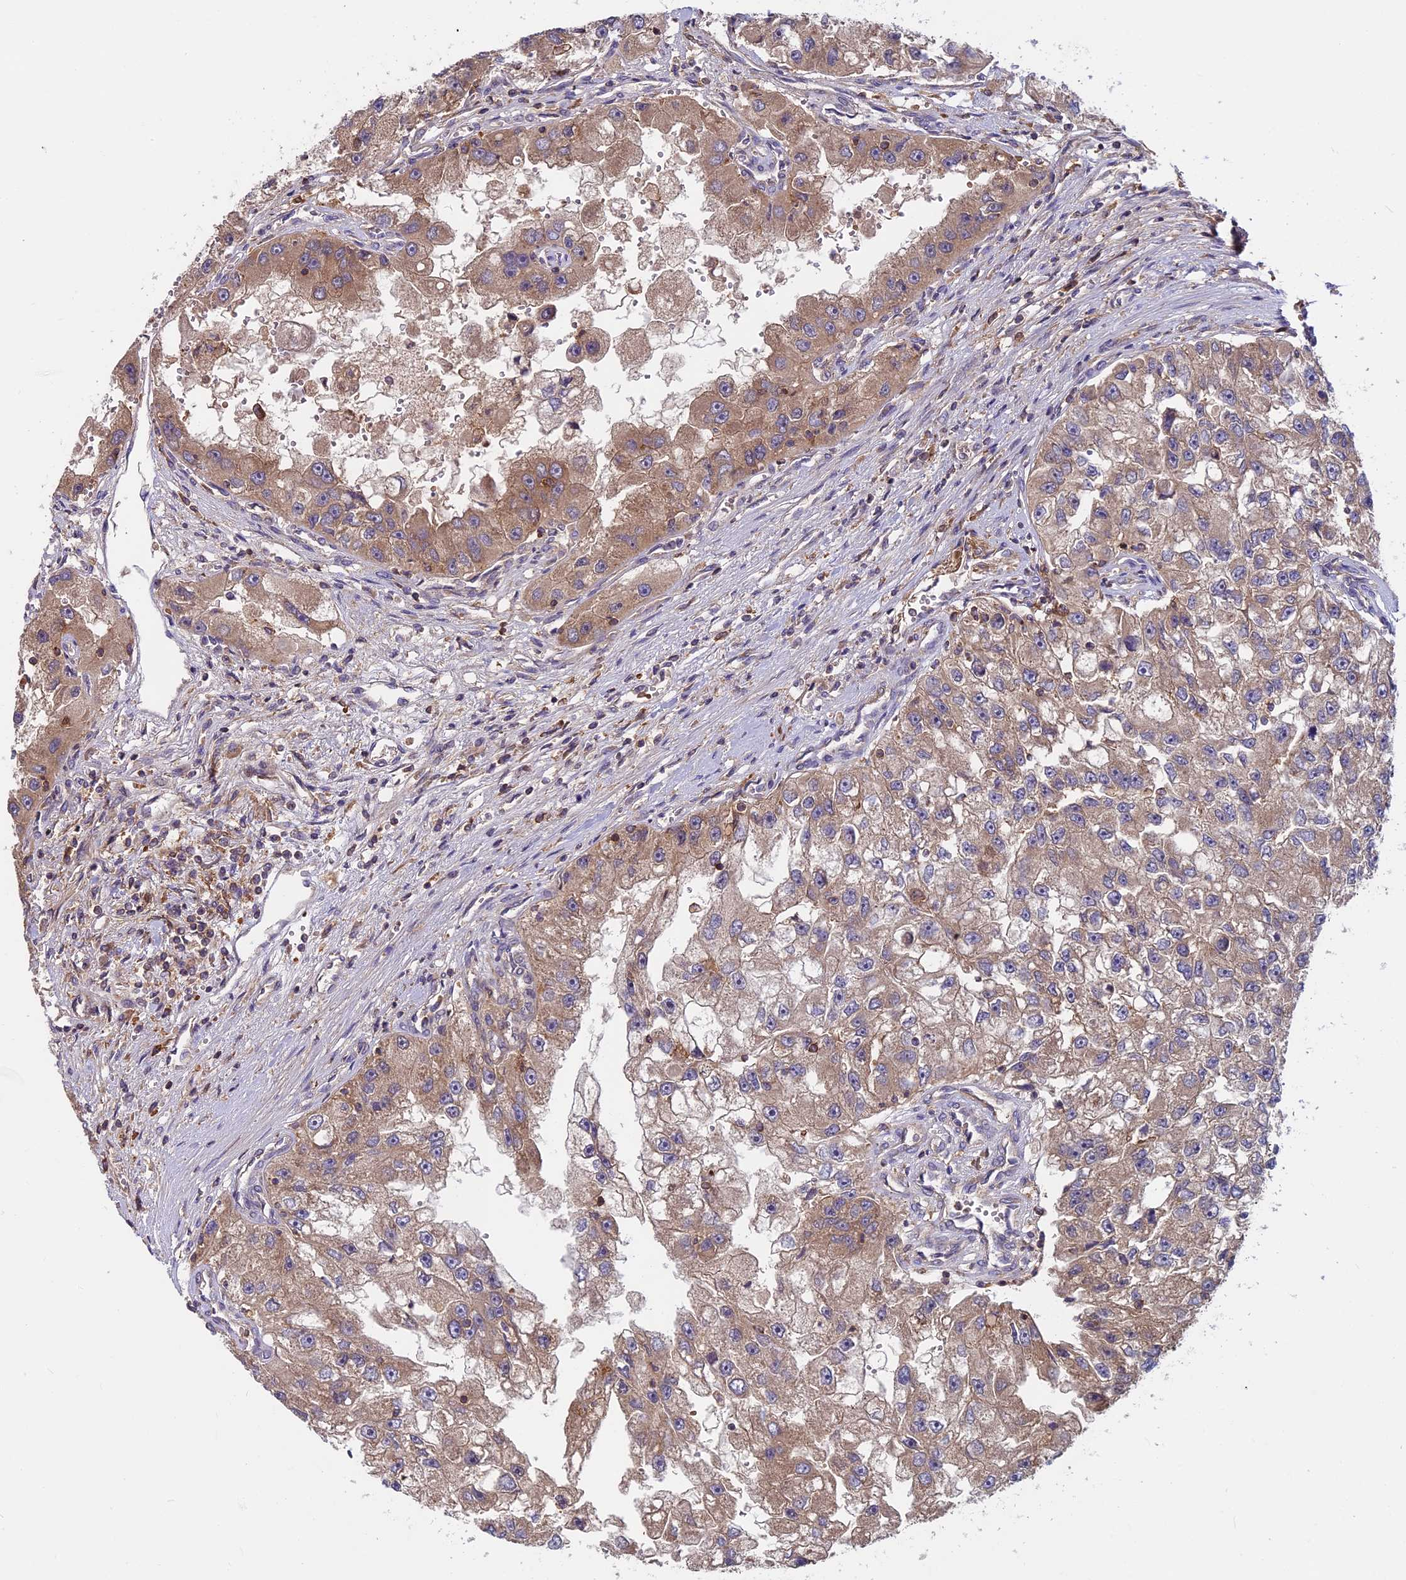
{"staining": {"intensity": "moderate", "quantity": "25%-75%", "location": "cytoplasmic/membranous"}, "tissue": "renal cancer", "cell_type": "Tumor cells", "image_type": "cancer", "snomed": [{"axis": "morphology", "description": "Adenocarcinoma, NOS"}, {"axis": "topography", "description": "Kidney"}], "caption": "The image demonstrates staining of renal cancer (adenocarcinoma), revealing moderate cytoplasmic/membranous protein positivity (brown color) within tumor cells.", "gene": "MYO9B", "patient": {"sex": "male", "age": 63}}